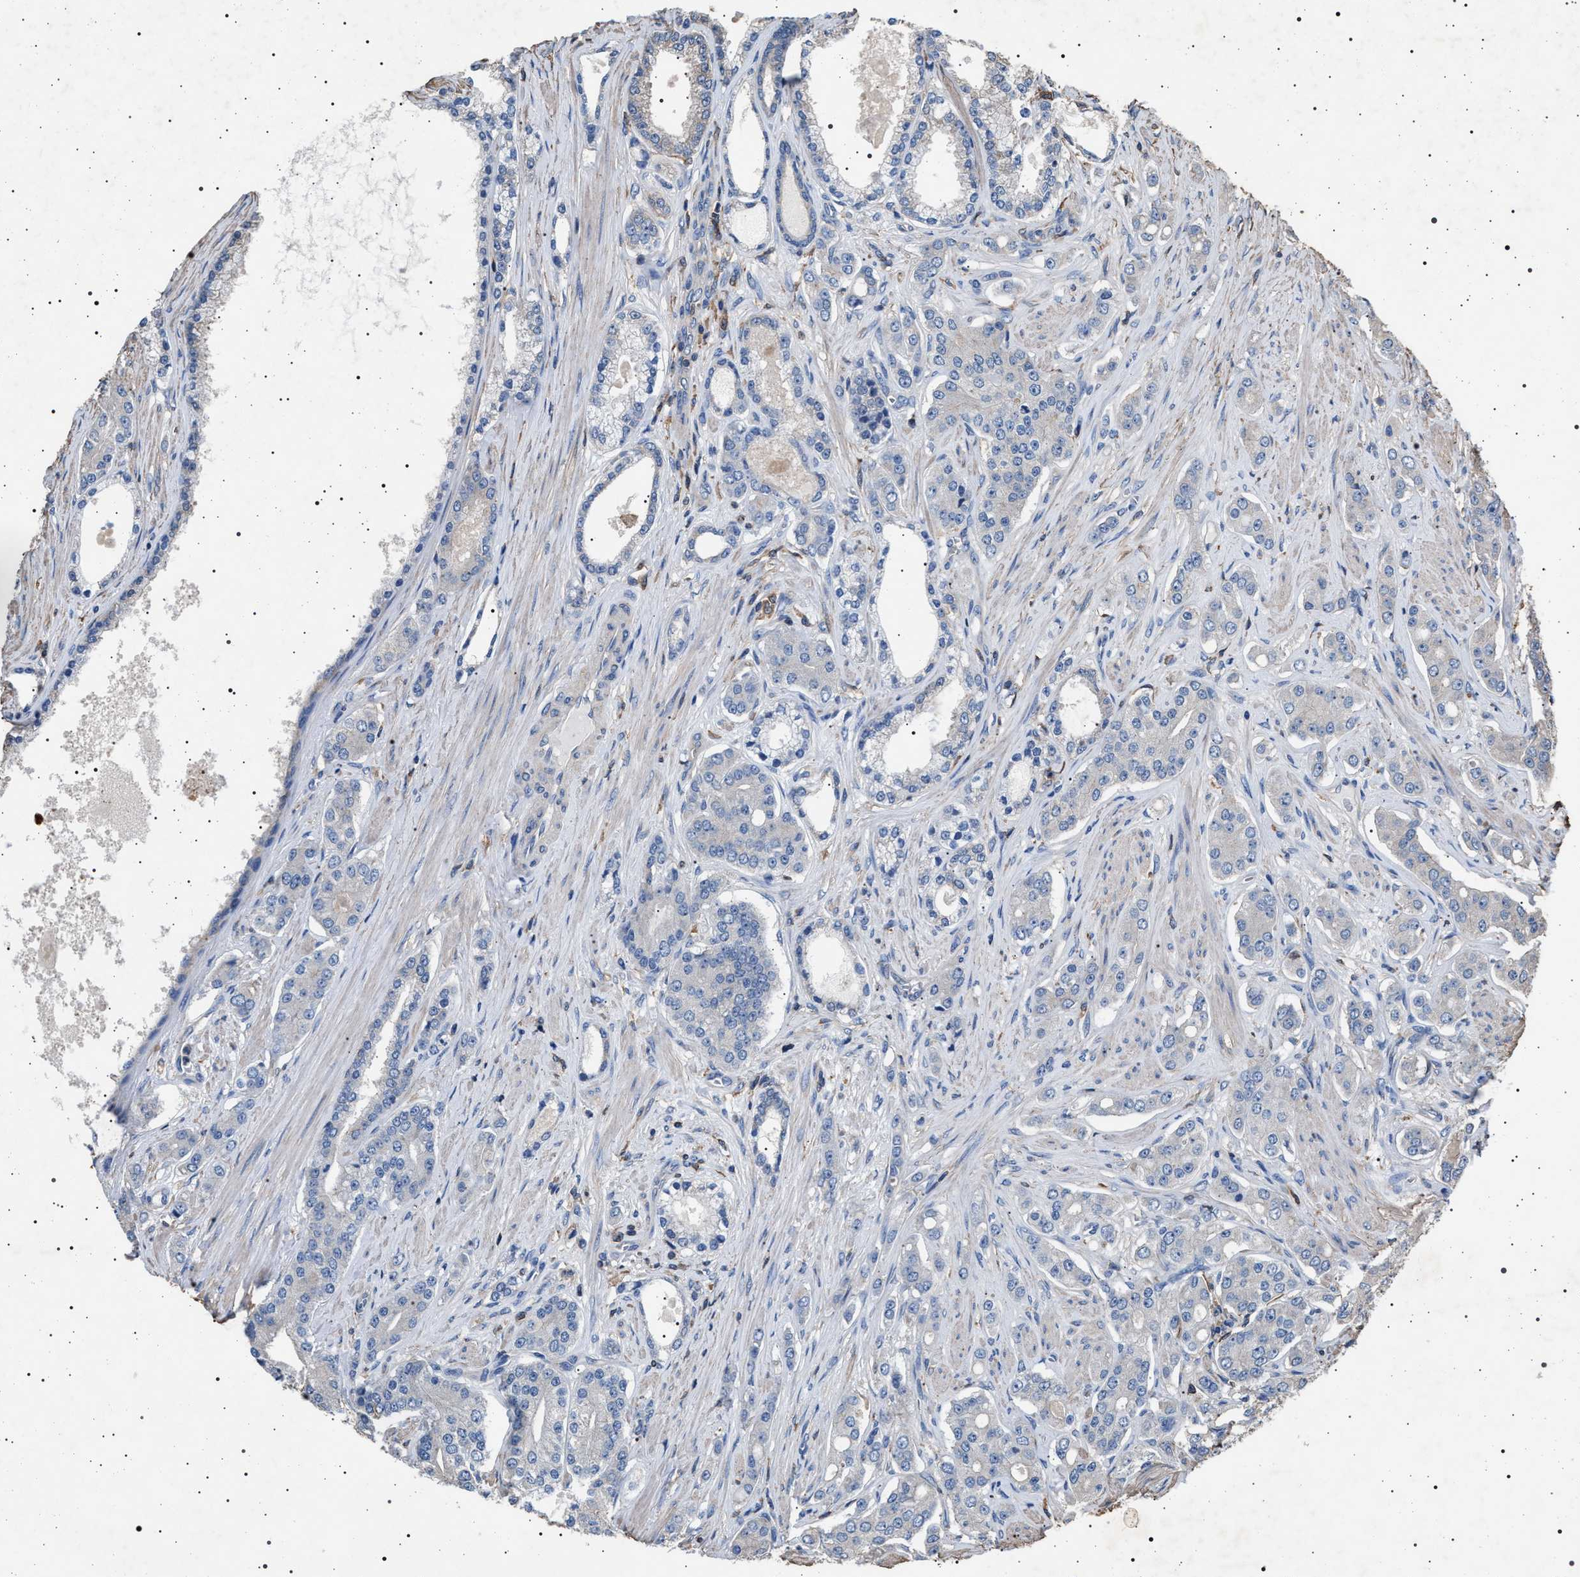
{"staining": {"intensity": "negative", "quantity": "none", "location": "none"}, "tissue": "prostate cancer", "cell_type": "Tumor cells", "image_type": "cancer", "snomed": [{"axis": "morphology", "description": "Adenocarcinoma, High grade"}, {"axis": "topography", "description": "Prostate"}], "caption": "Tumor cells are negative for protein expression in human adenocarcinoma (high-grade) (prostate).", "gene": "SMAP2", "patient": {"sex": "male", "age": 71}}